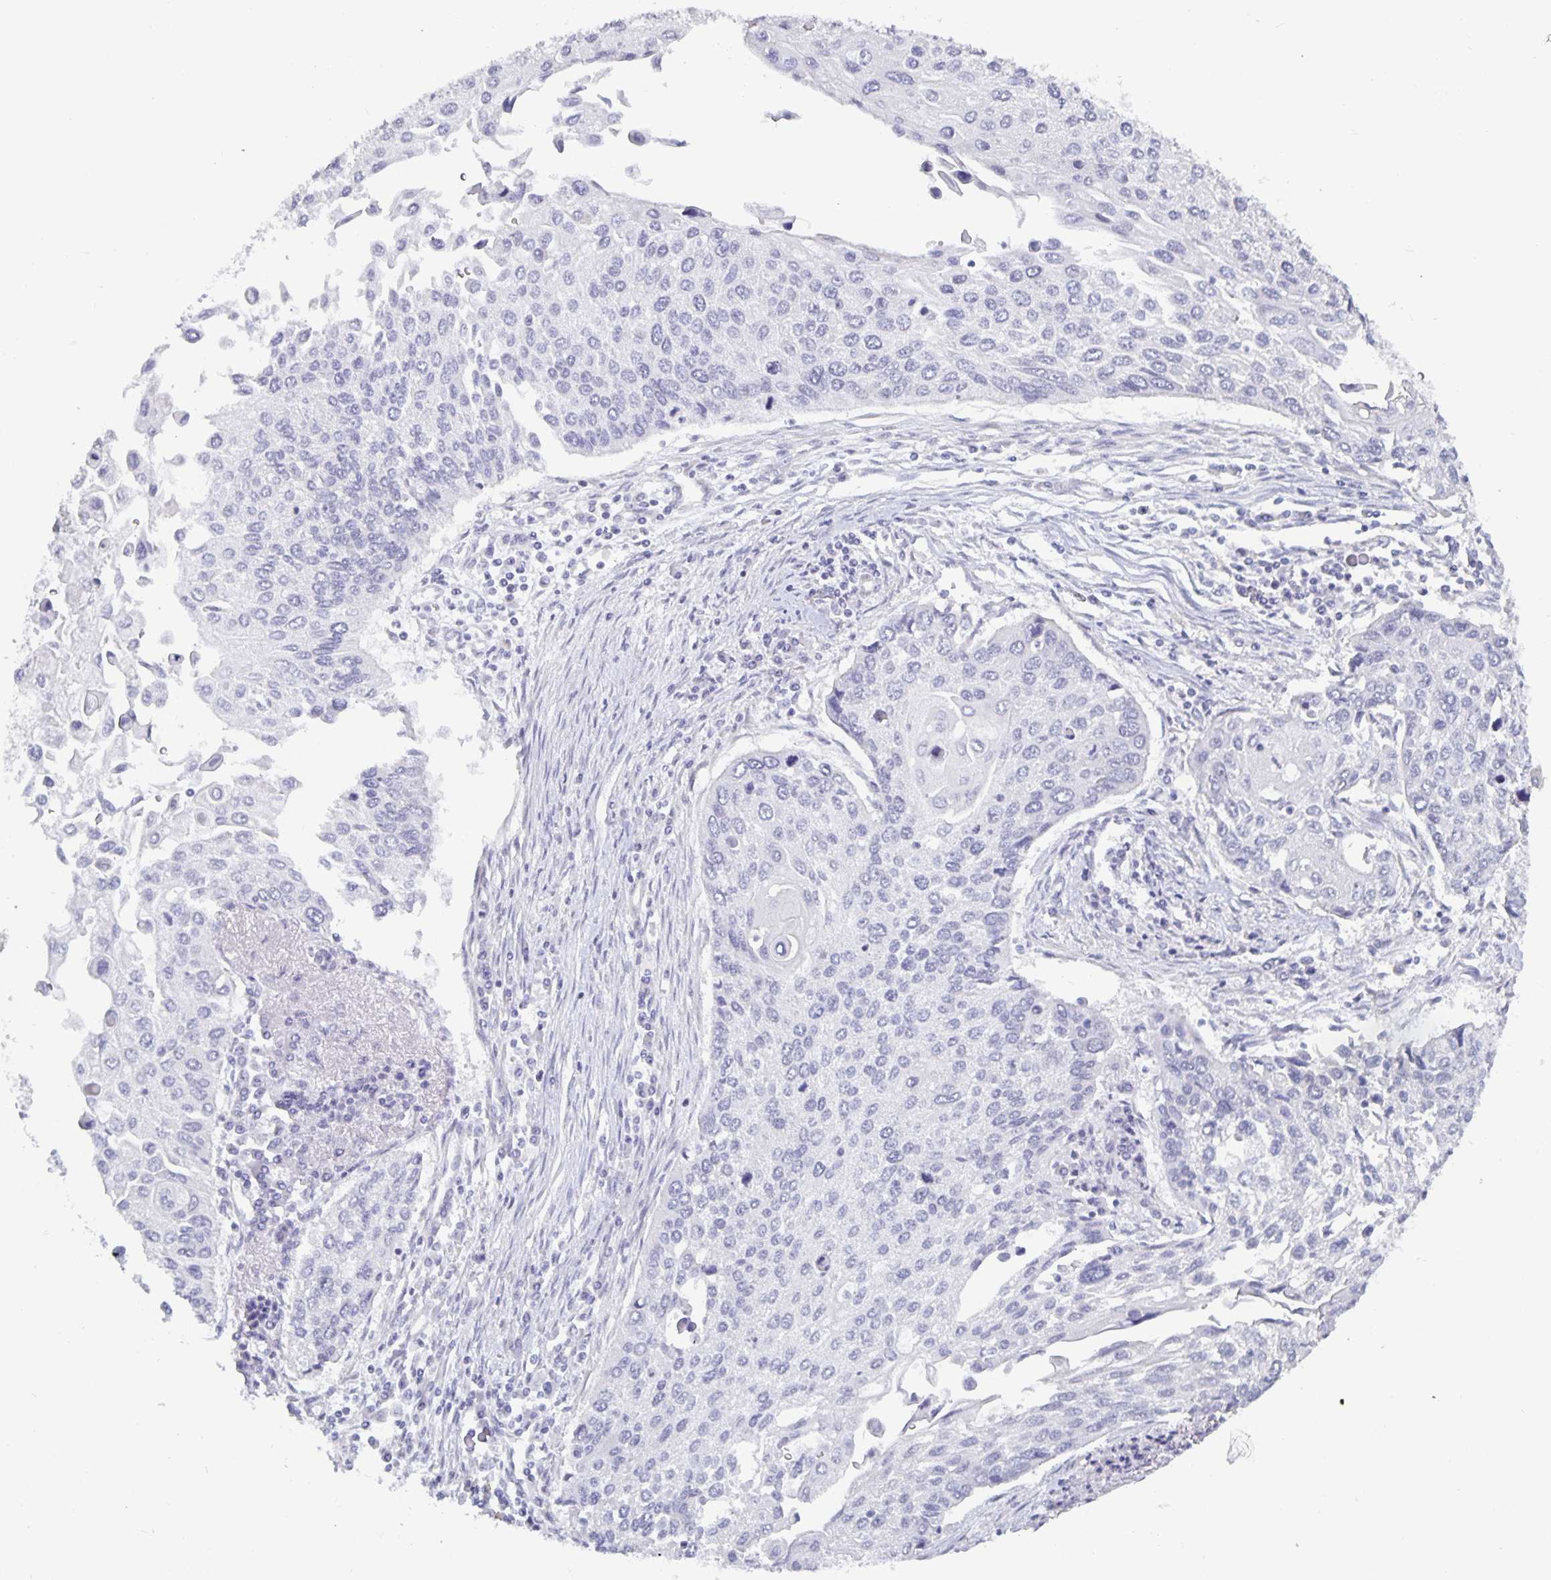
{"staining": {"intensity": "negative", "quantity": "none", "location": "none"}, "tissue": "lung cancer", "cell_type": "Tumor cells", "image_type": "cancer", "snomed": [{"axis": "morphology", "description": "Squamous cell carcinoma, NOS"}, {"axis": "morphology", "description": "Squamous cell carcinoma, metastatic, NOS"}, {"axis": "topography", "description": "Lung"}], "caption": "Squamous cell carcinoma (lung) stained for a protein using immunohistochemistry (IHC) reveals no expression tumor cells.", "gene": "PLCB3", "patient": {"sex": "male", "age": 63}}